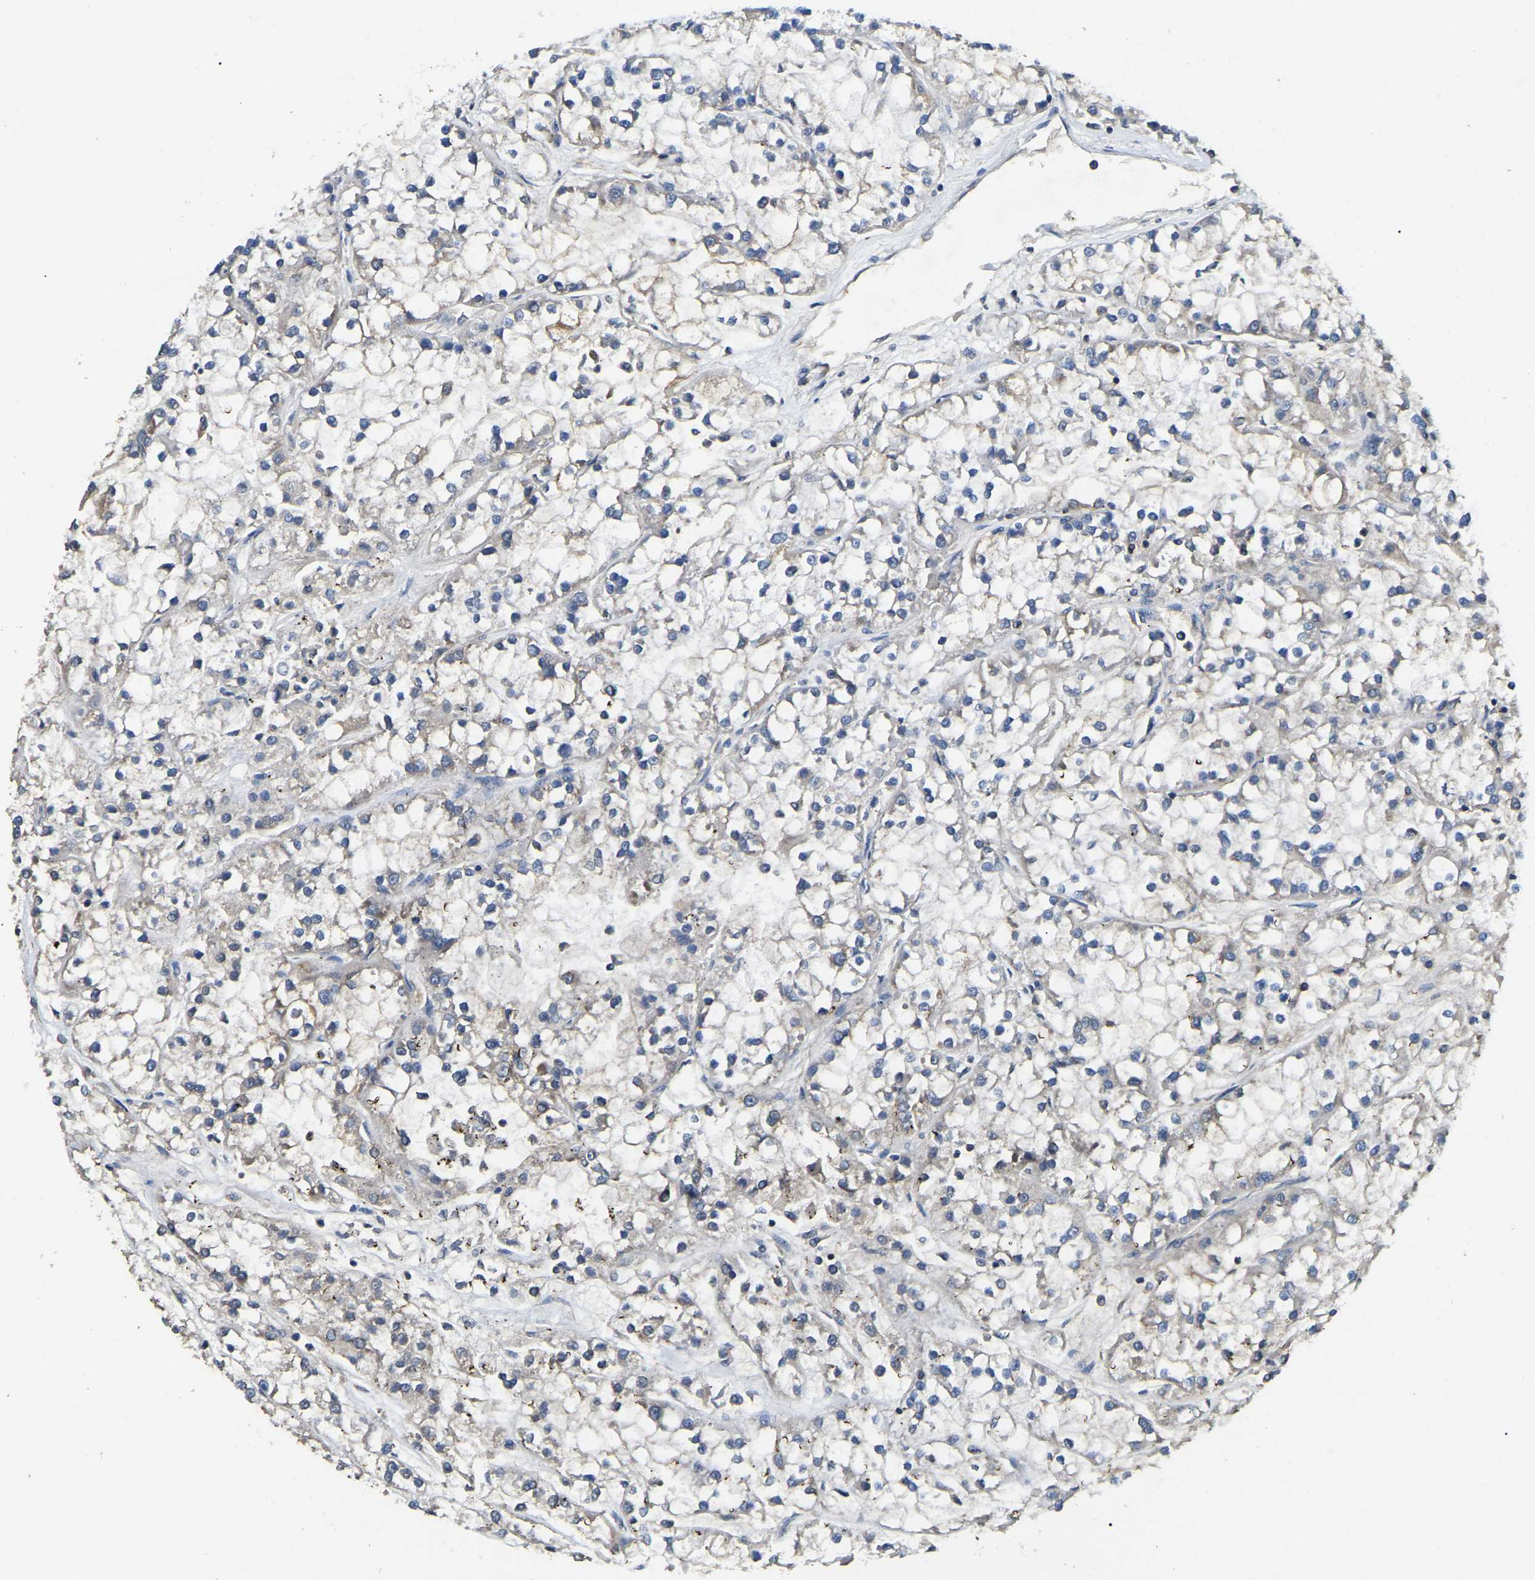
{"staining": {"intensity": "negative", "quantity": "none", "location": "none"}, "tissue": "renal cancer", "cell_type": "Tumor cells", "image_type": "cancer", "snomed": [{"axis": "morphology", "description": "Adenocarcinoma, NOS"}, {"axis": "topography", "description": "Kidney"}], "caption": "DAB immunohistochemical staining of human renal cancer (adenocarcinoma) displays no significant positivity in tumor cells.", "gene": "SMPD2", "patient": {"sex": "female", "age": 52}}